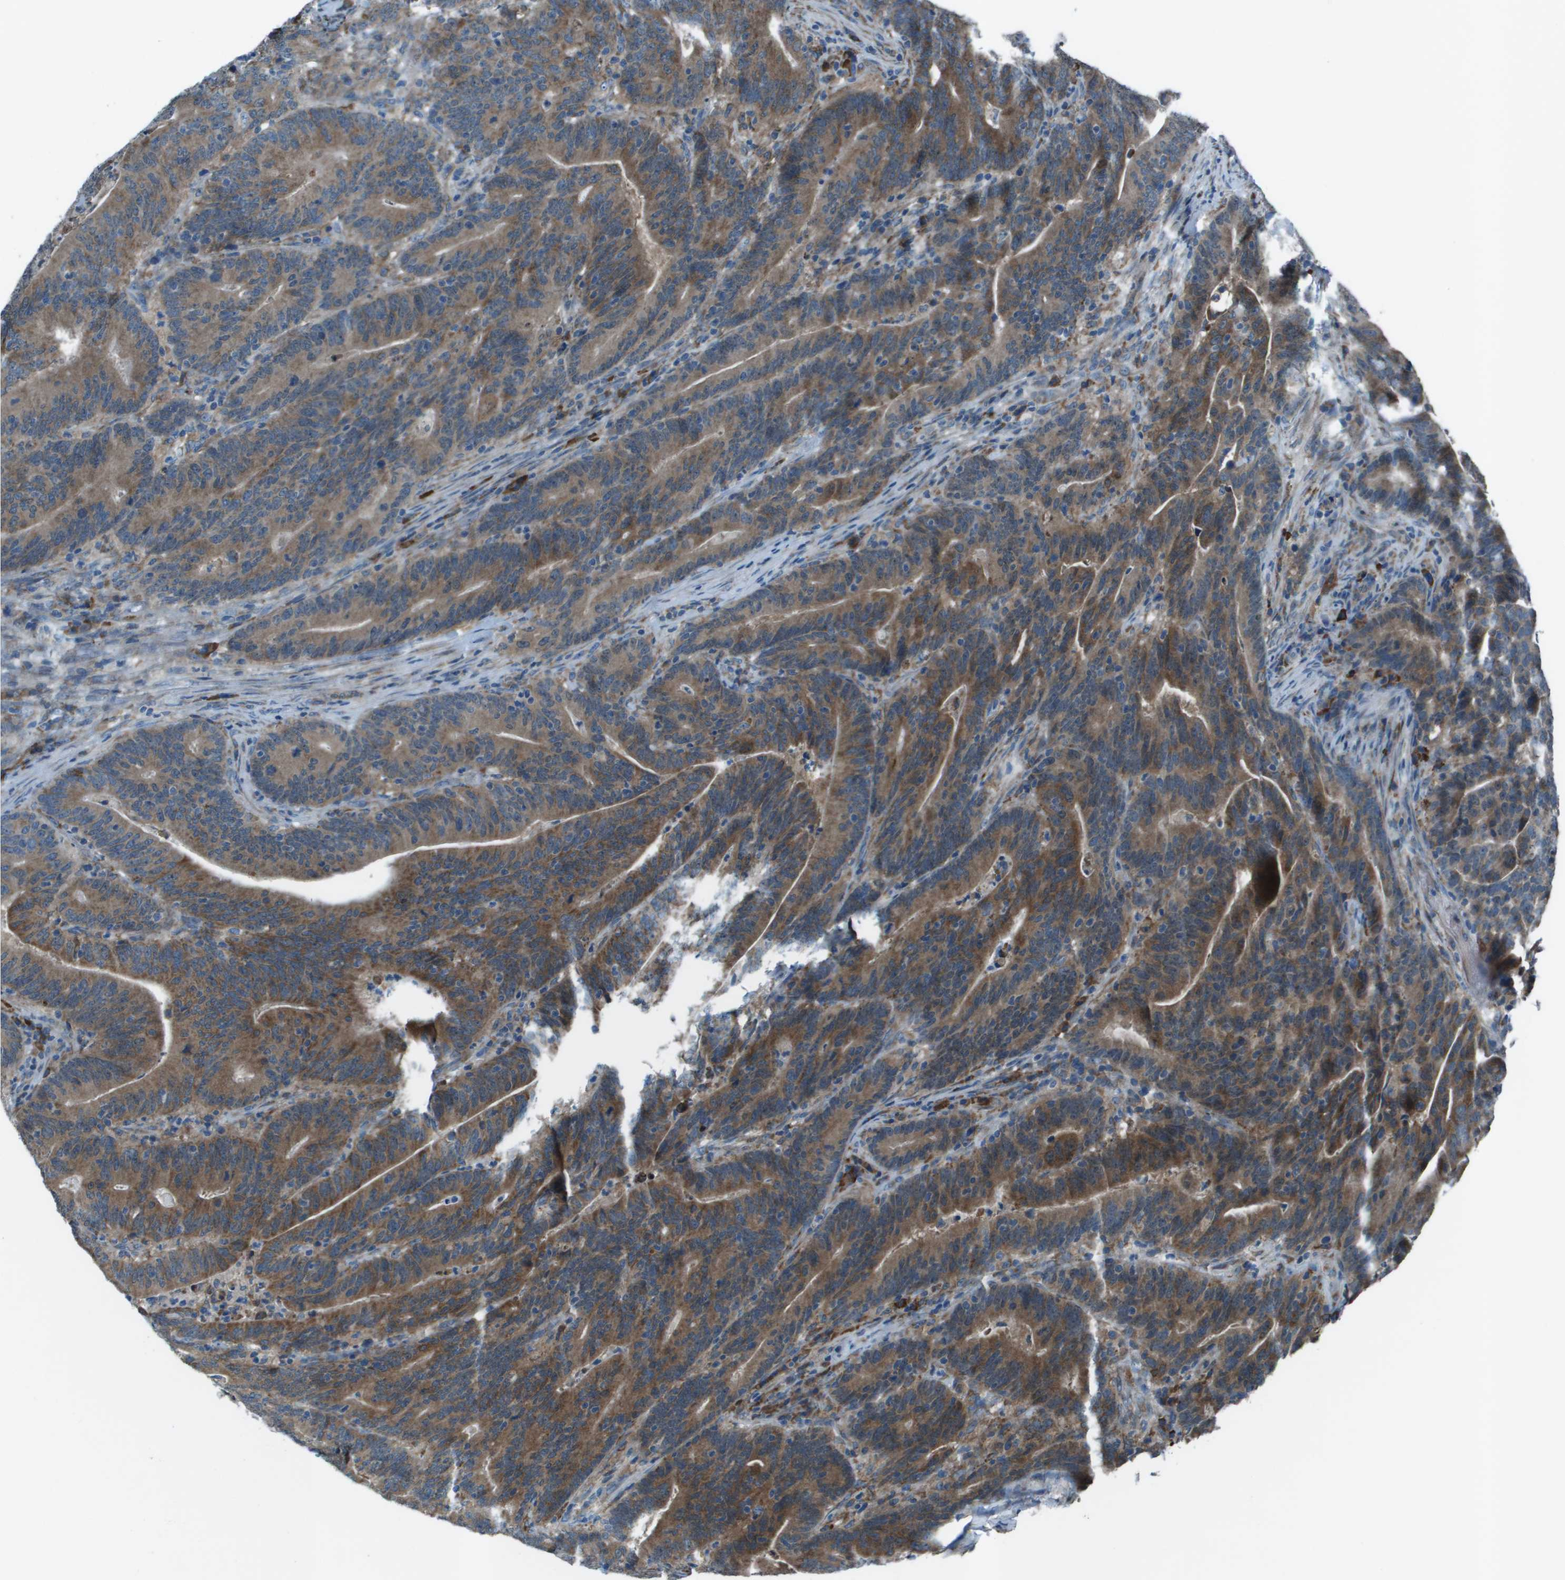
{"staining": {"intensity": "moderate", "quantity": ">75%", "location": "cytoplasmic/membranous"}, "tissue": "colorectal cancer", "cell_type": "Tumor cells", "image_type": "cancer", "snomed": [{"axis": "morphology", "description": "Adenocarcinoma, NOS"}, {"axis": "topography", "description": "Colon"}], "caption": "There is medium levels of moderate cytoplasmic/membranous staining in tumor cells of colorectal cancer (adenocarcinoma), as demonstrated by immunohistochemical staining (brown color).", "gene": "UTS2", "patient": {"sex": "female", "age": 66}}